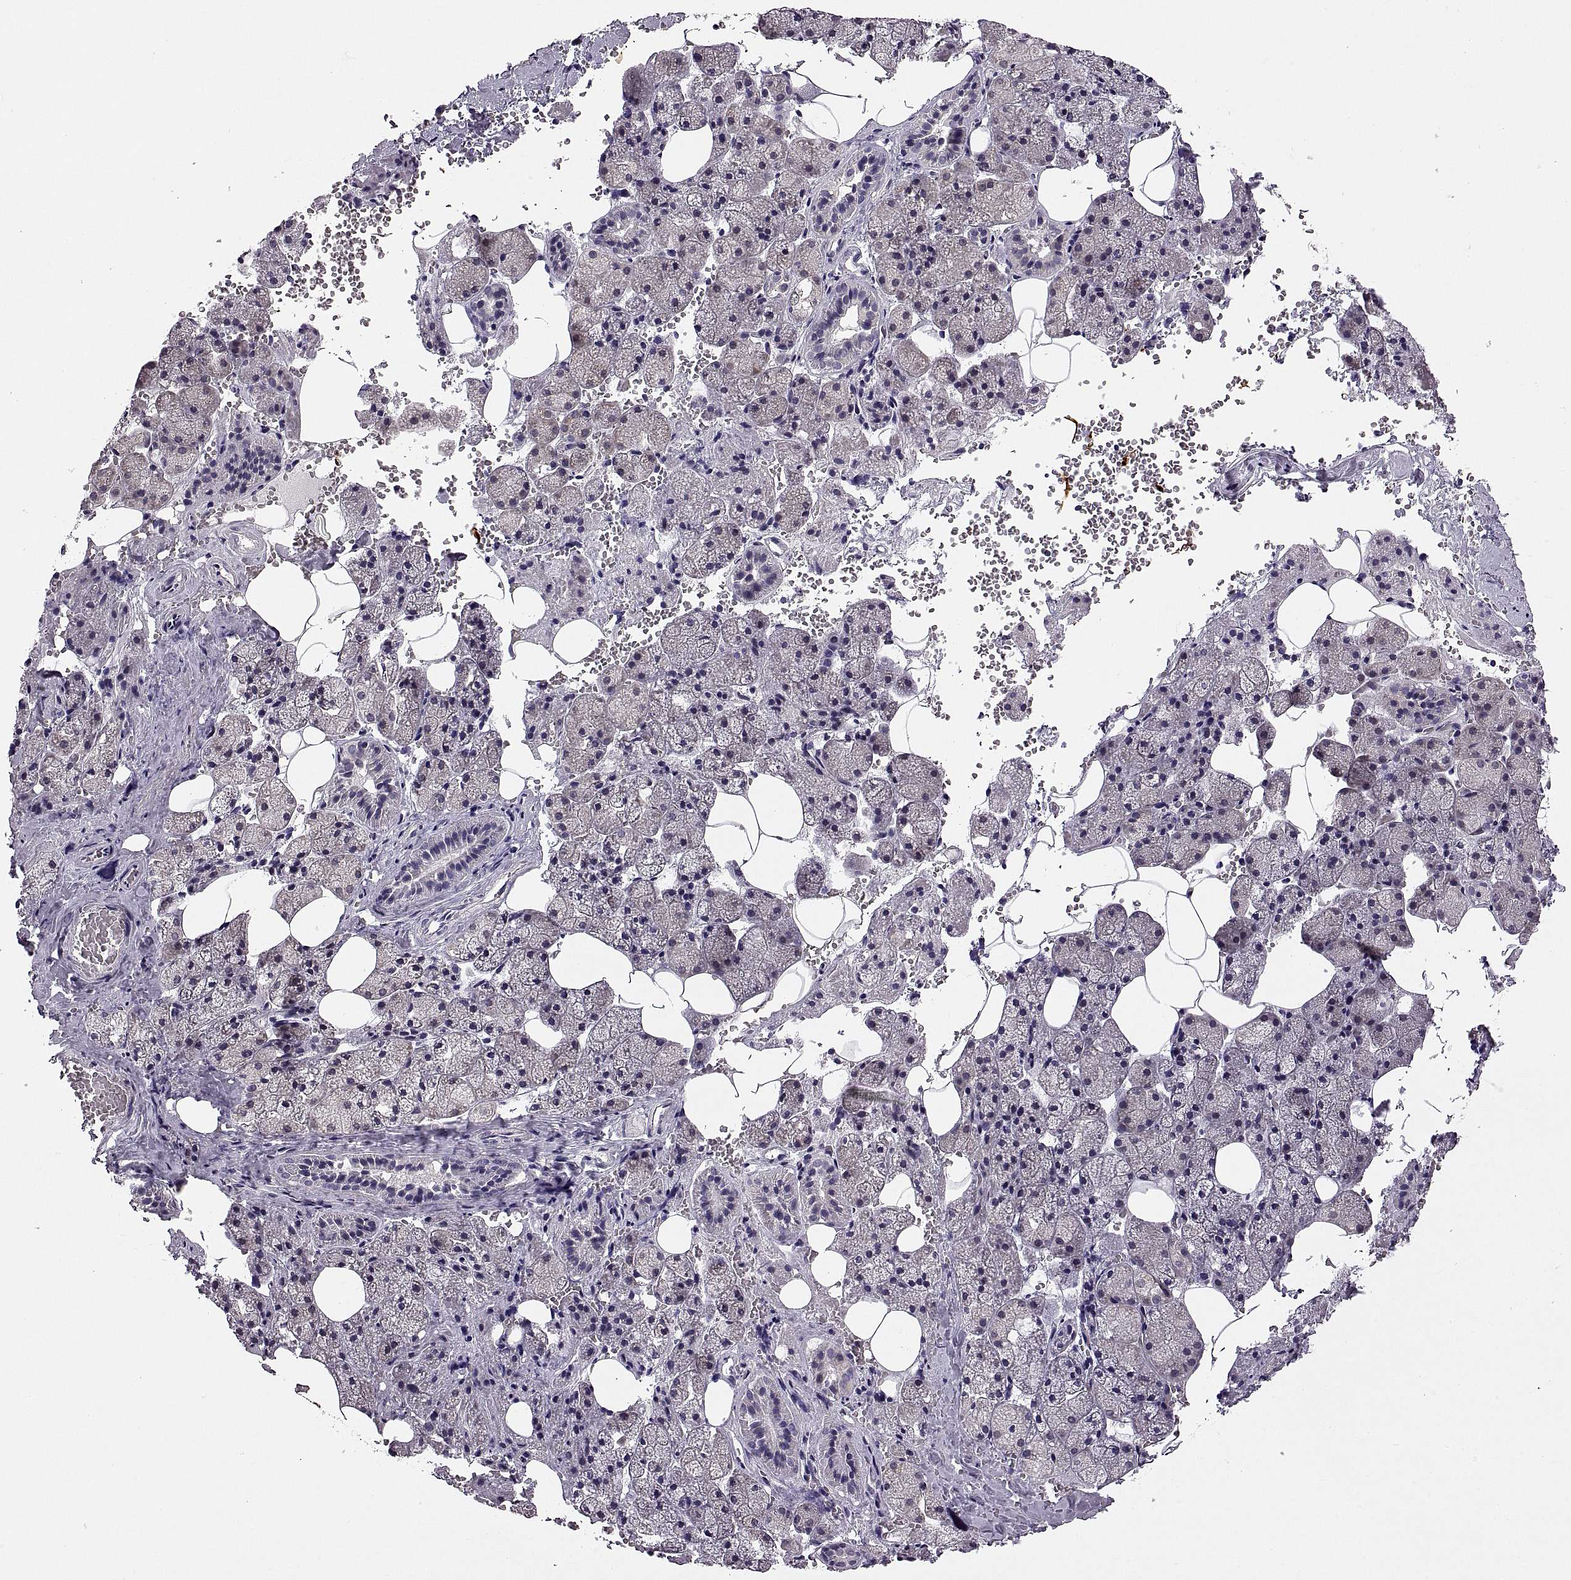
{"staining": {"intensity": "weak", "quantity": "25%-75%", "location": "cytoplasmic/membranous"}, "tissue": "salivary gland", "cell_type": "Glandular cells", "image_type": "normal", "snomed": [{"axis": "morphology", "description": "Normal tissue, NOS"}, {"axis": "topography", "description": "Salivary gland"}], "caption": "The photomicrograph shows a brown stain indicating the presence of a protein in the cytoplasmic/membranous of glandular cells in salivary gland.", "gene": "ADH6", "patient": {"sex": "male", "age": 38}}